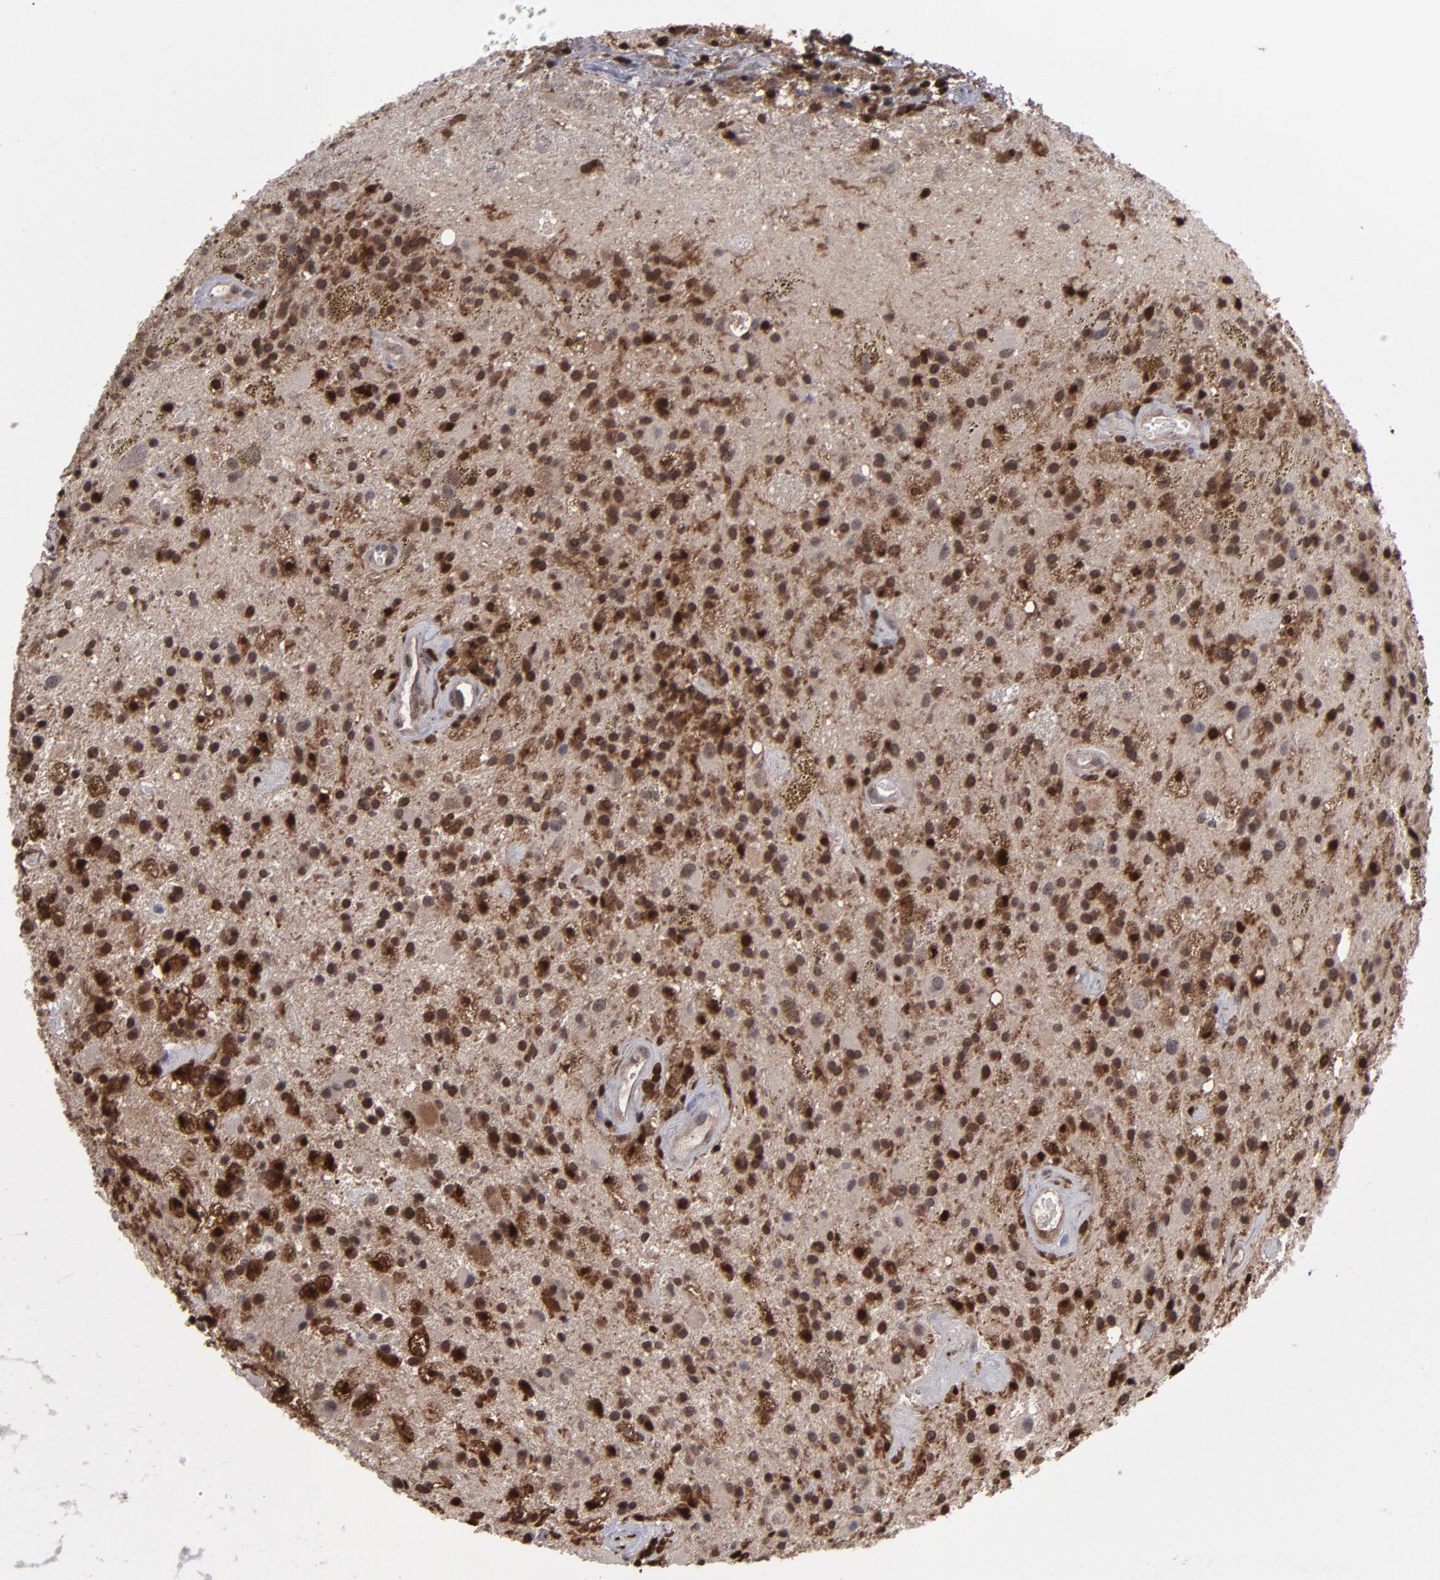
{"staining": {"intensity": "strong", "quantity": ">75%", "location": "nuclear"}, "tissue": "glioma", "cell_type": "Tumor cells", "image_type": "cancer", "snomed": [{"axis": "morphology", "description": "Glioma, malignant, Low grade"}, {"axis": "topography", "description": "Brain"}], "caption": "Brown immunohistochemical staining in glioma reveals strong nuclear staining in approximately >75% of tumor cells. (DAB (3,3'-diaminobenzidine) IHC with brightfield microscopy, high magnification).", "gene": "GRB2", "patient": {"sex": "male", "age": 58}}